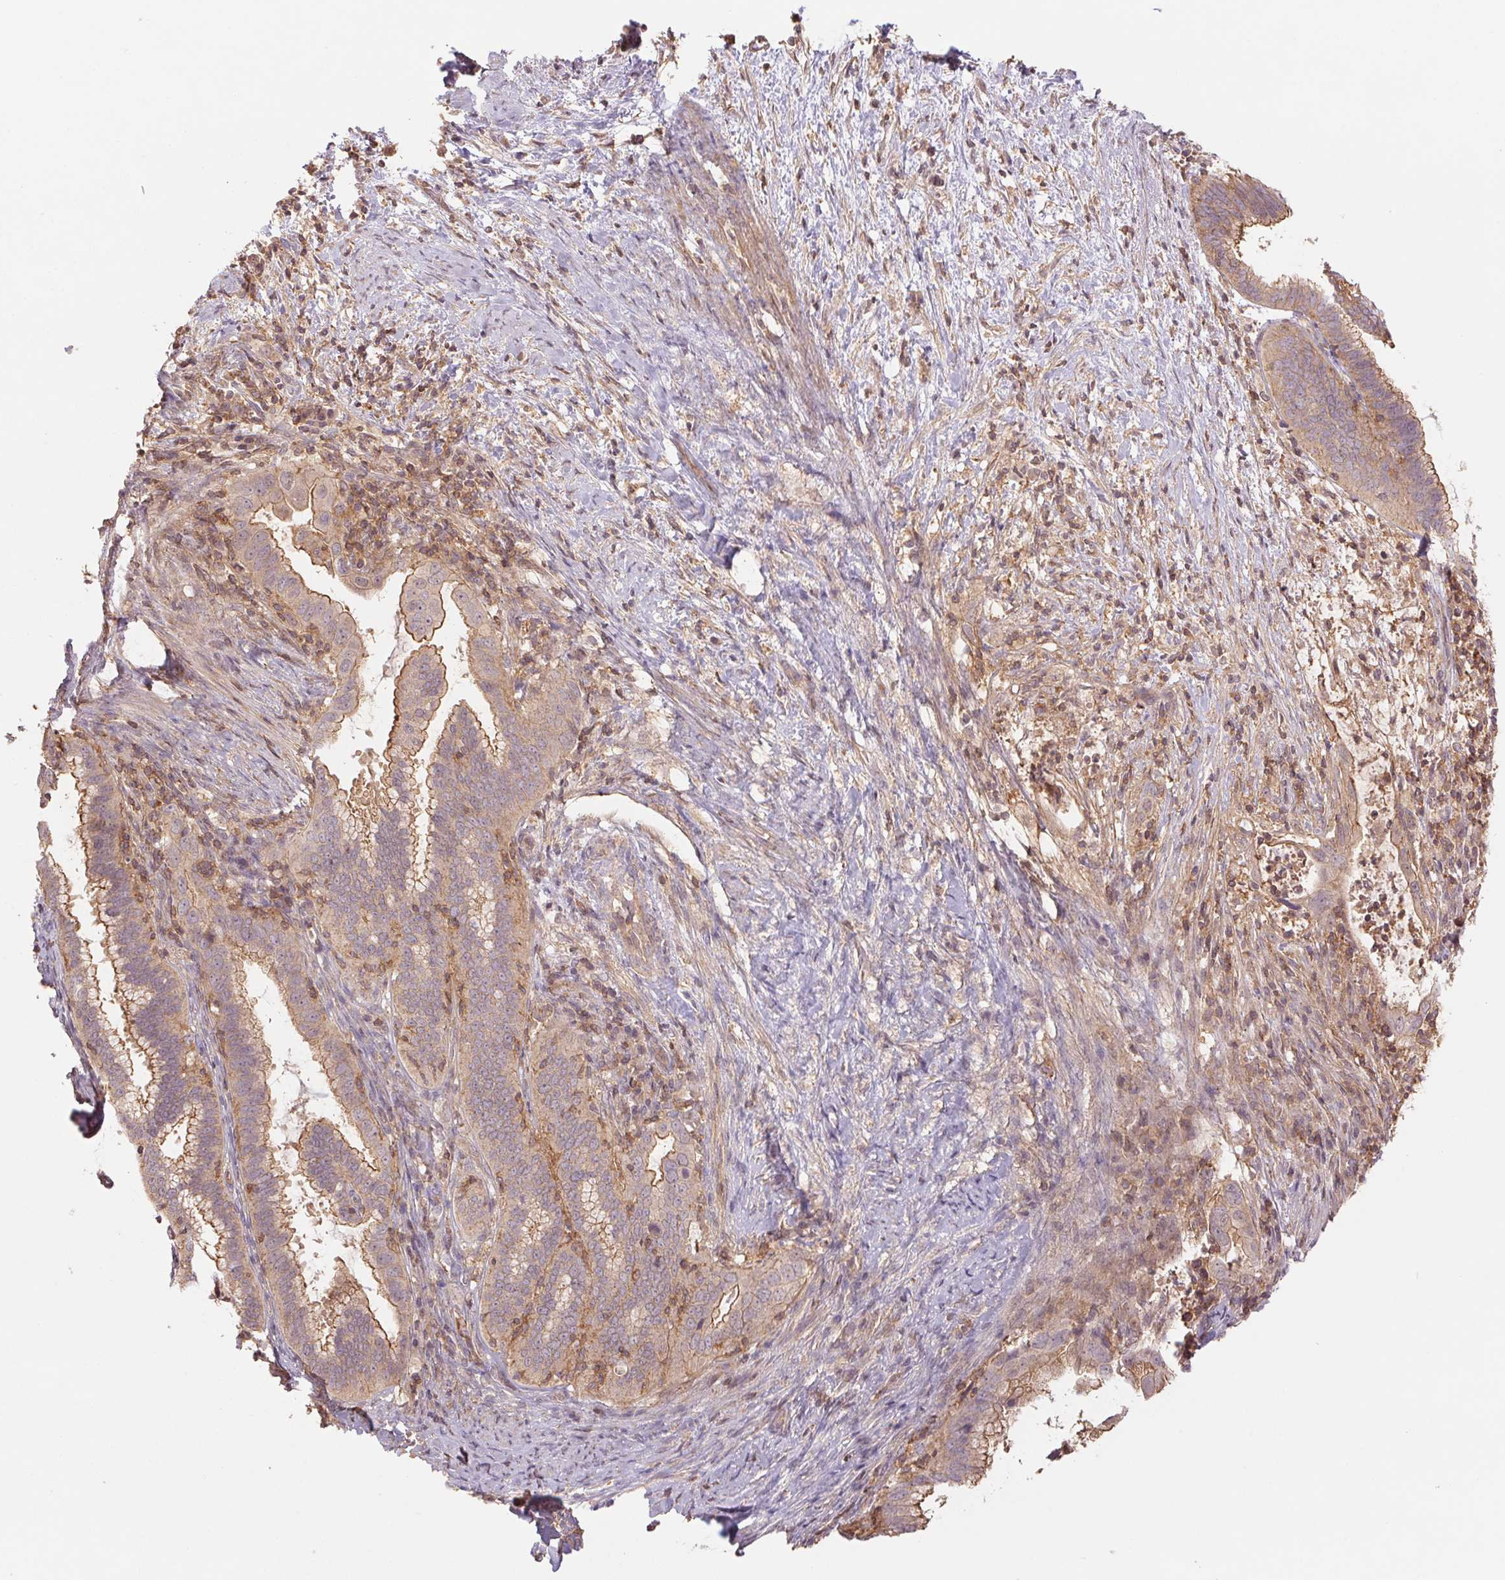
{"staining": {"intensity": "moderate", "quantity": ">75%", "location": "cytoplasmic/membranous"}, "tissue": "cervical cancer", "cell_type": "Tumor cells", "image_type": "cancer", "snomed": [{"axis": "morphology", "description": "Adenocarcinoma, NOS"}, {"axis": "topography", "description": "Cervix"}], "caption": "DAB (3,3'-diaminobenzidine) immunohistochemical staining of adenocarcinoma (cervical) exhibits moderate cytoplasmic/membranous protein staining in approximately >75% of tumor cells.", "gene": "TUBA3D", "patient": {"sex": "female", "age": 56}}